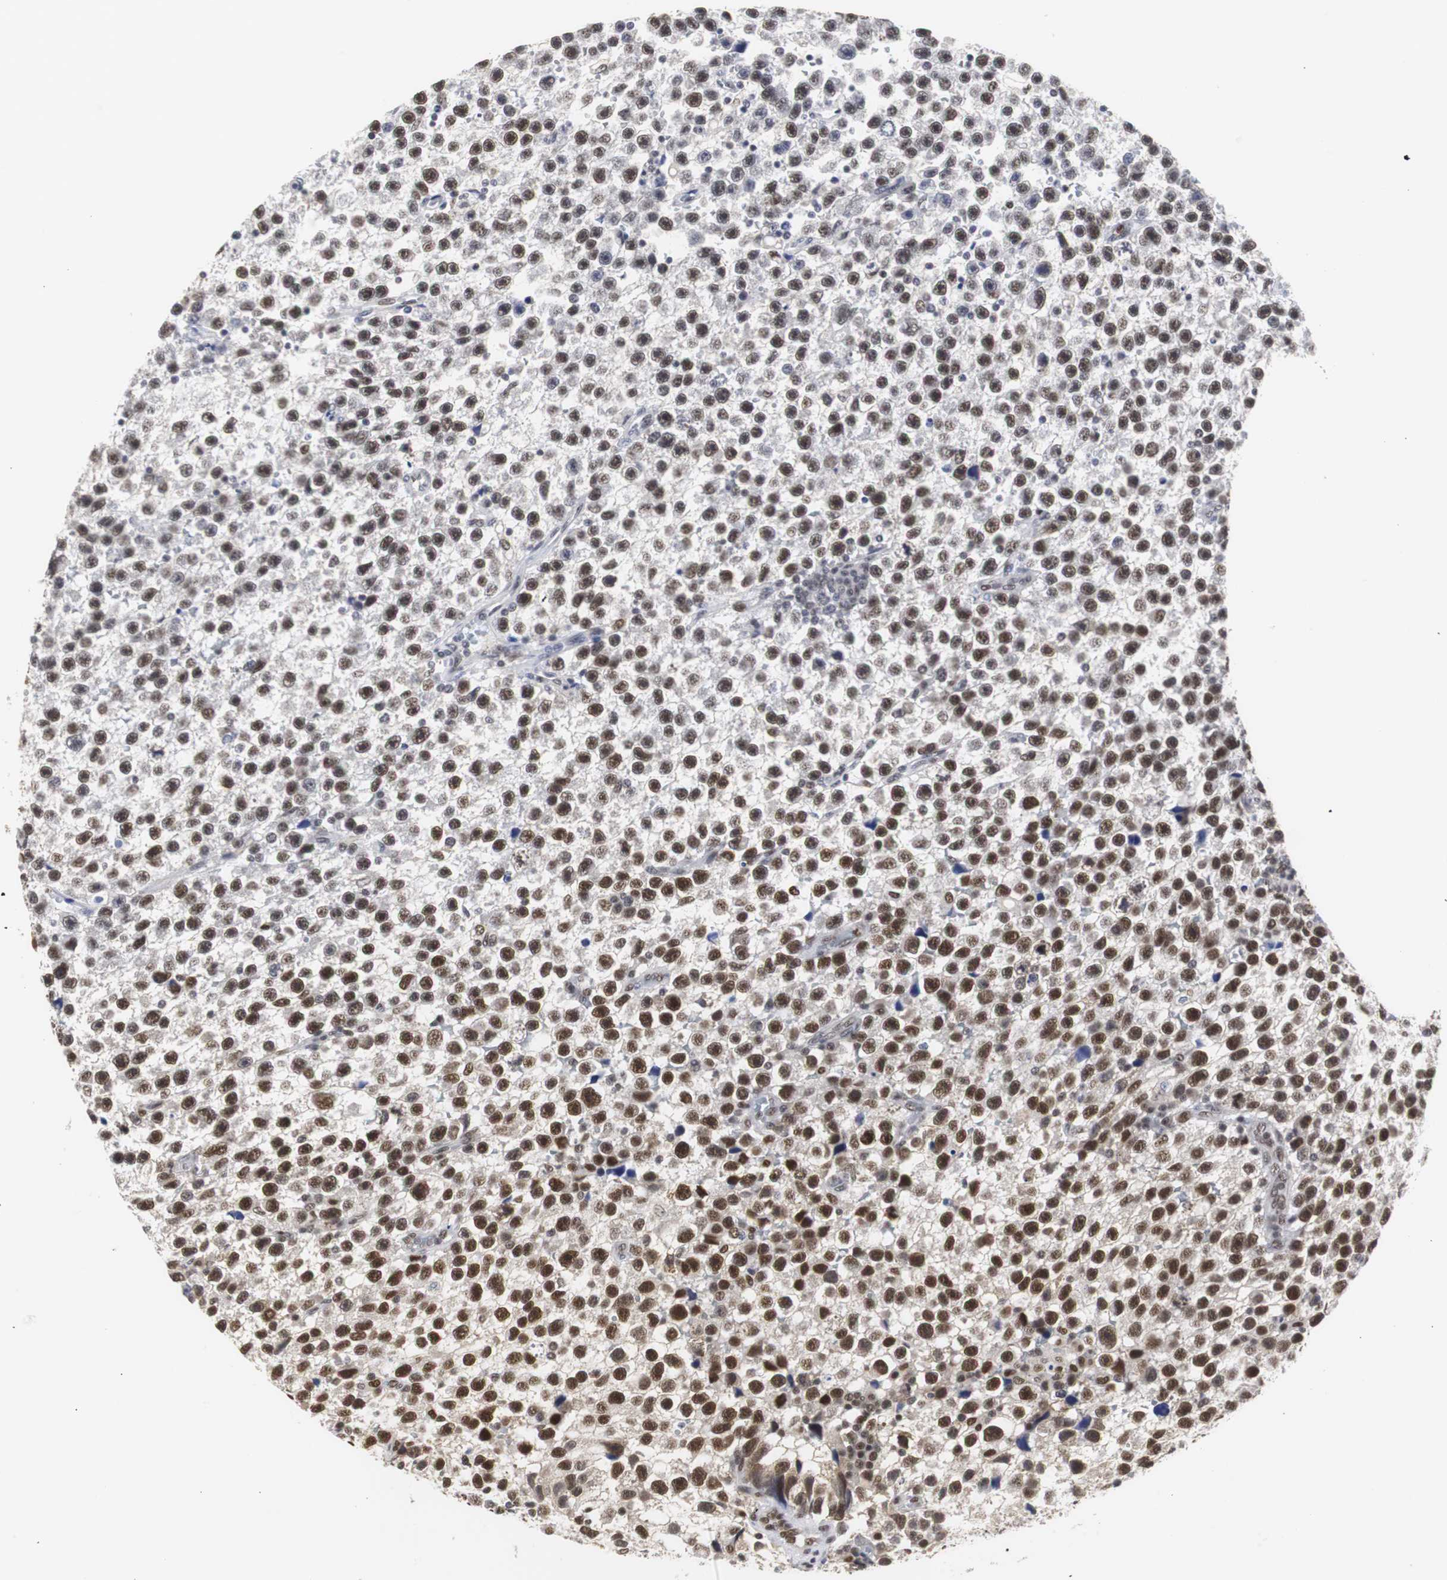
{"staining": {"intensity": "strong", "quantity": ">75%", "location": "nuclear"}, "tissue": "testis cancer", "cell_type": "Tumor cells", "image_type": "cancer", "snomed": [{"axis": "morphology", "description": "Seminoma, NOS"}, {"axis": "topography", "description": "Testis"}], "caption": "The histopathology image displays immunohistochemical staining of testis seminoma. There is strong nuclear positivity is present in about >75% of tumor cells.", "gene": "ZFC3H1", "patient": {"sex": "male", "age": 33}}